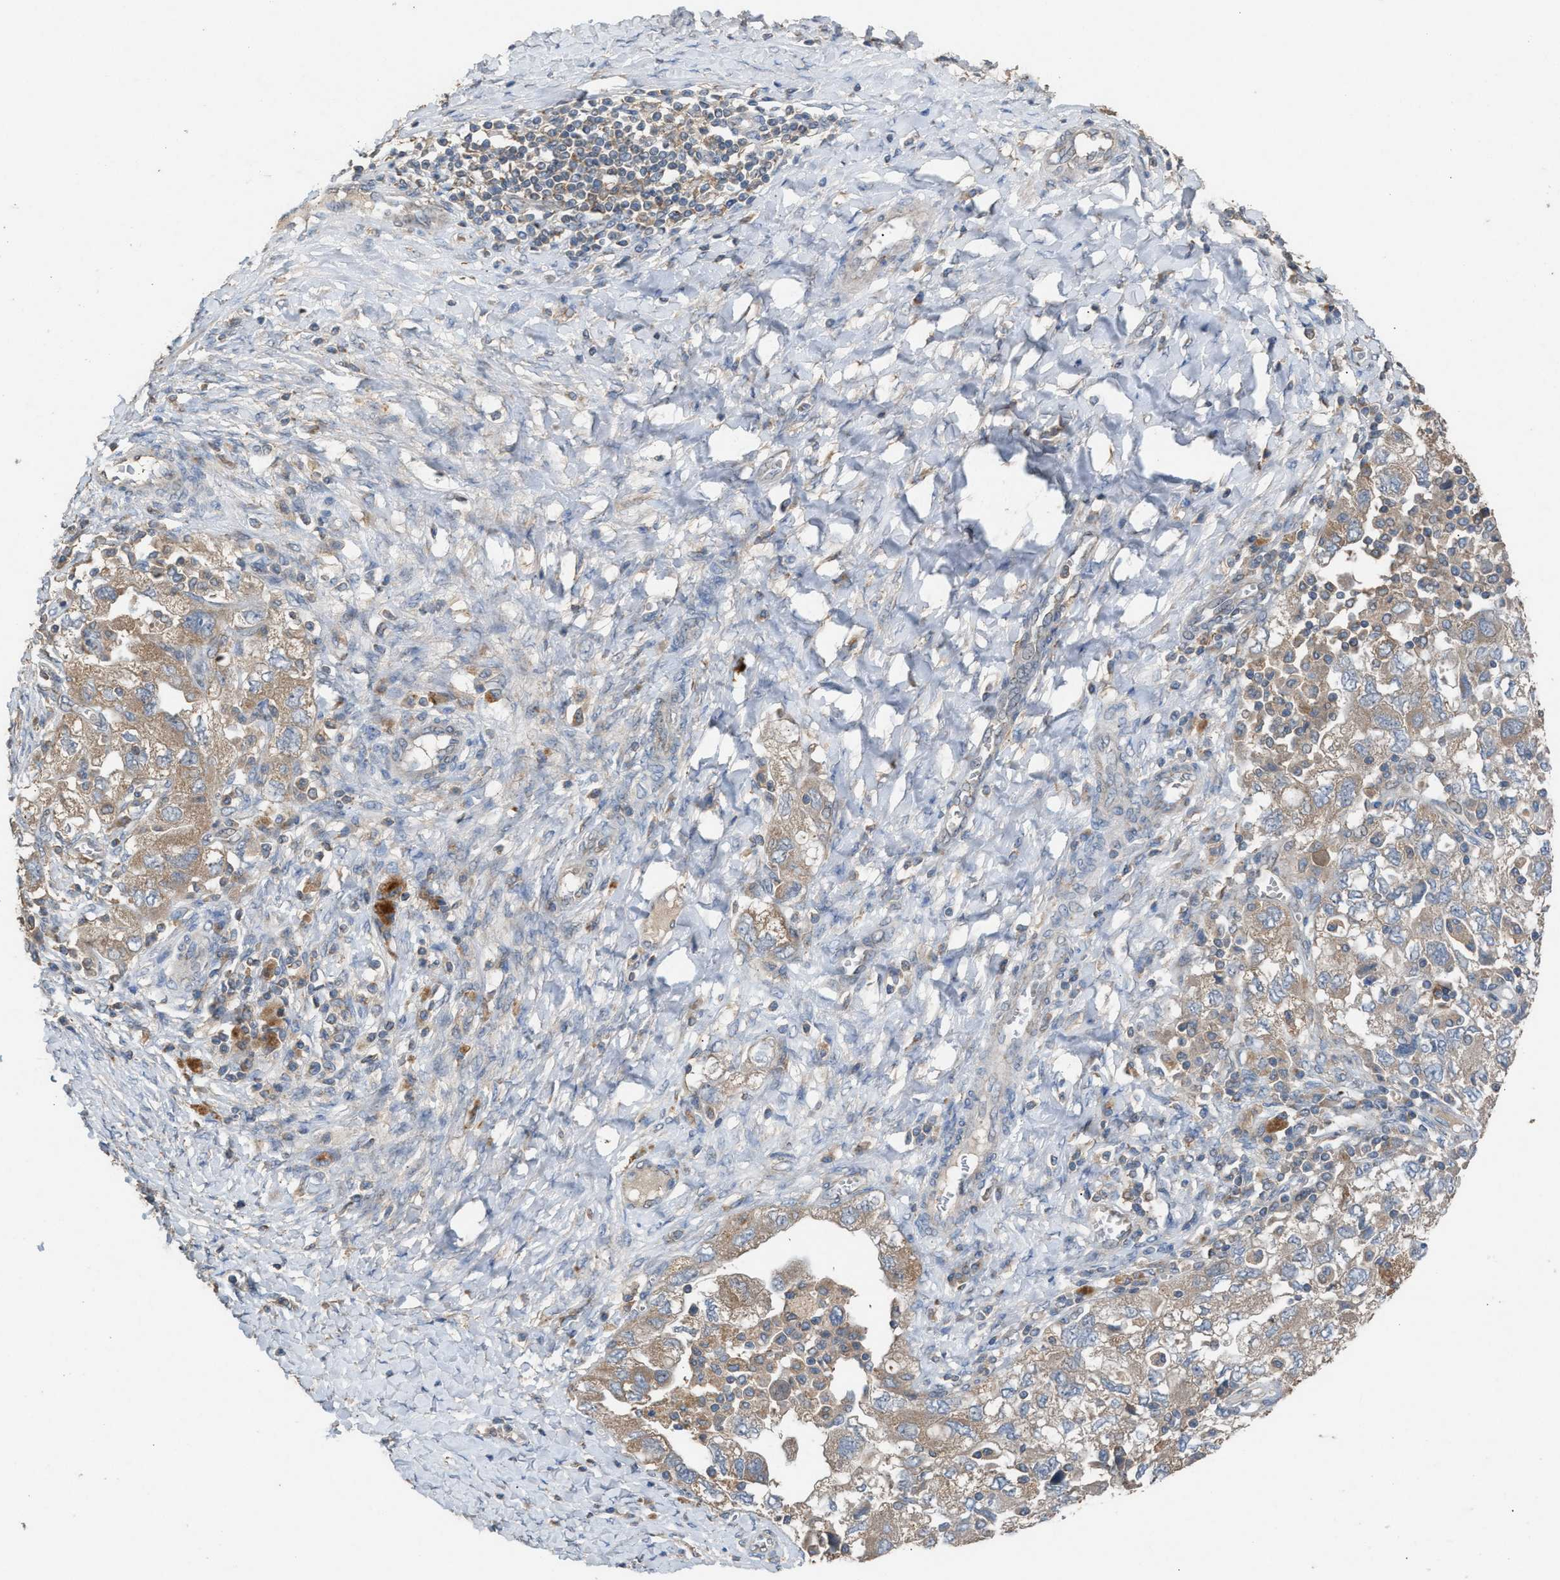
{"staining": {"intensity": "weak", "quantity": ">75%", "location": "cytoplasmic/membranous"}, "tissue": "ovarian cancer", "cell_type": "Tumor cells", "image_type": "cancer", "snomed": [{"axis": "morphology", "description": "Carcinoma, NOS"}, {"axis": "morphology", "description": "Cystadenocarcinoma, serous, NOS"}, {"axis": "topography", "description": "Ovary"}], "caption": "About >75% of tumor cells in ovarian cancer reveal weak cytoplasmic/membranous protein expression as visualized by brown immunohistochemical staining.", "gene": "TPK1", "patient": {"sex": "female", "age": 69}}